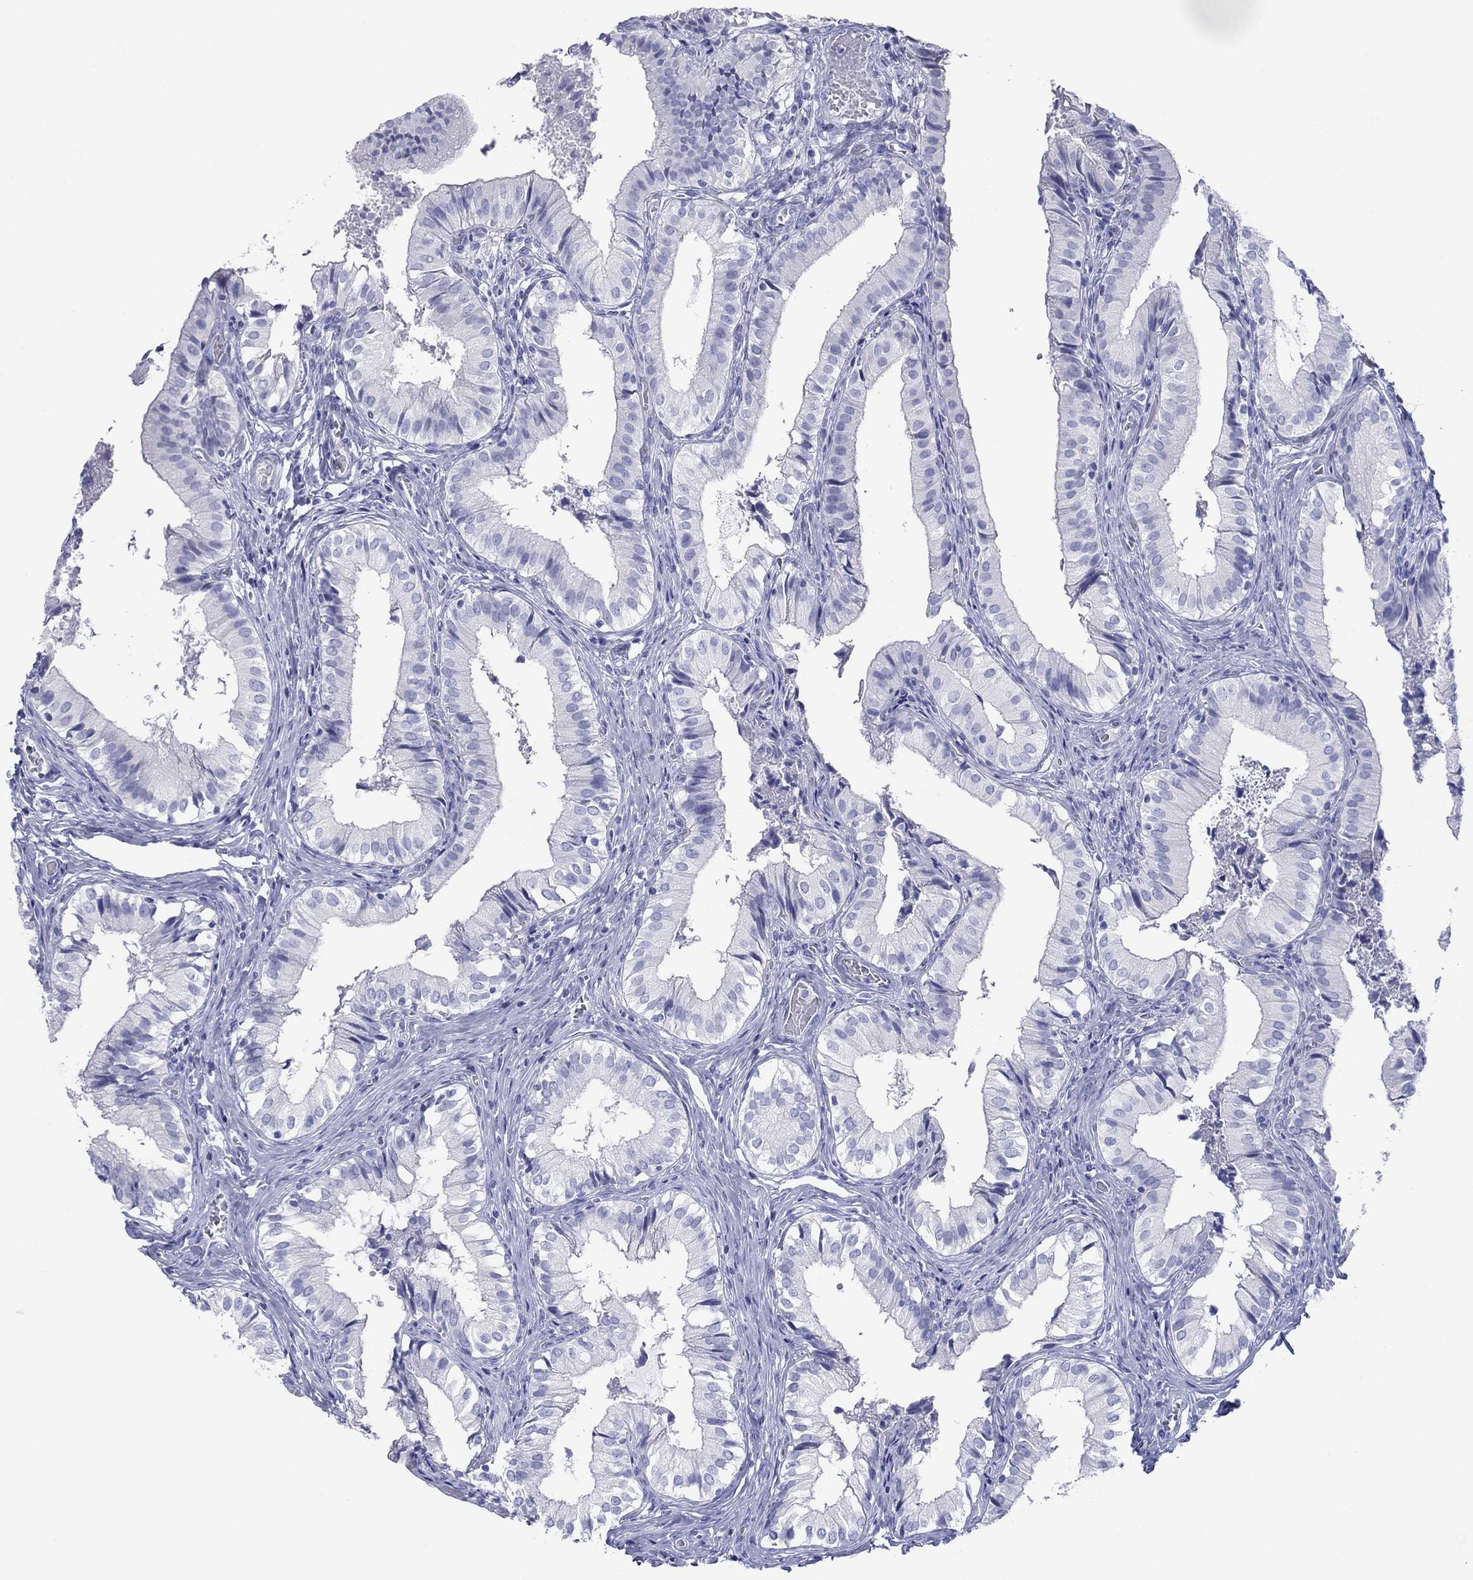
{"staining": {"intensity": "negative", "quantity": "none", "location": "none"}, "tissue": "gallbladder", "cell_type": "Glandular cells", "image_type": "normal", "snomed": [{"axis": "morphology", "description": "Normal tissue, NOS"}, {"axis": "topography", "description": "Gallbladder"}], "caption": "An image of gallbladder stained for a protein exhibits no brown staining in glandular cells. (Immunohistochemistry (ihc), brightfield microscopy, high magnification).", "gene": "ATP4A", "patient": {"sex": "female", "age": 47}}